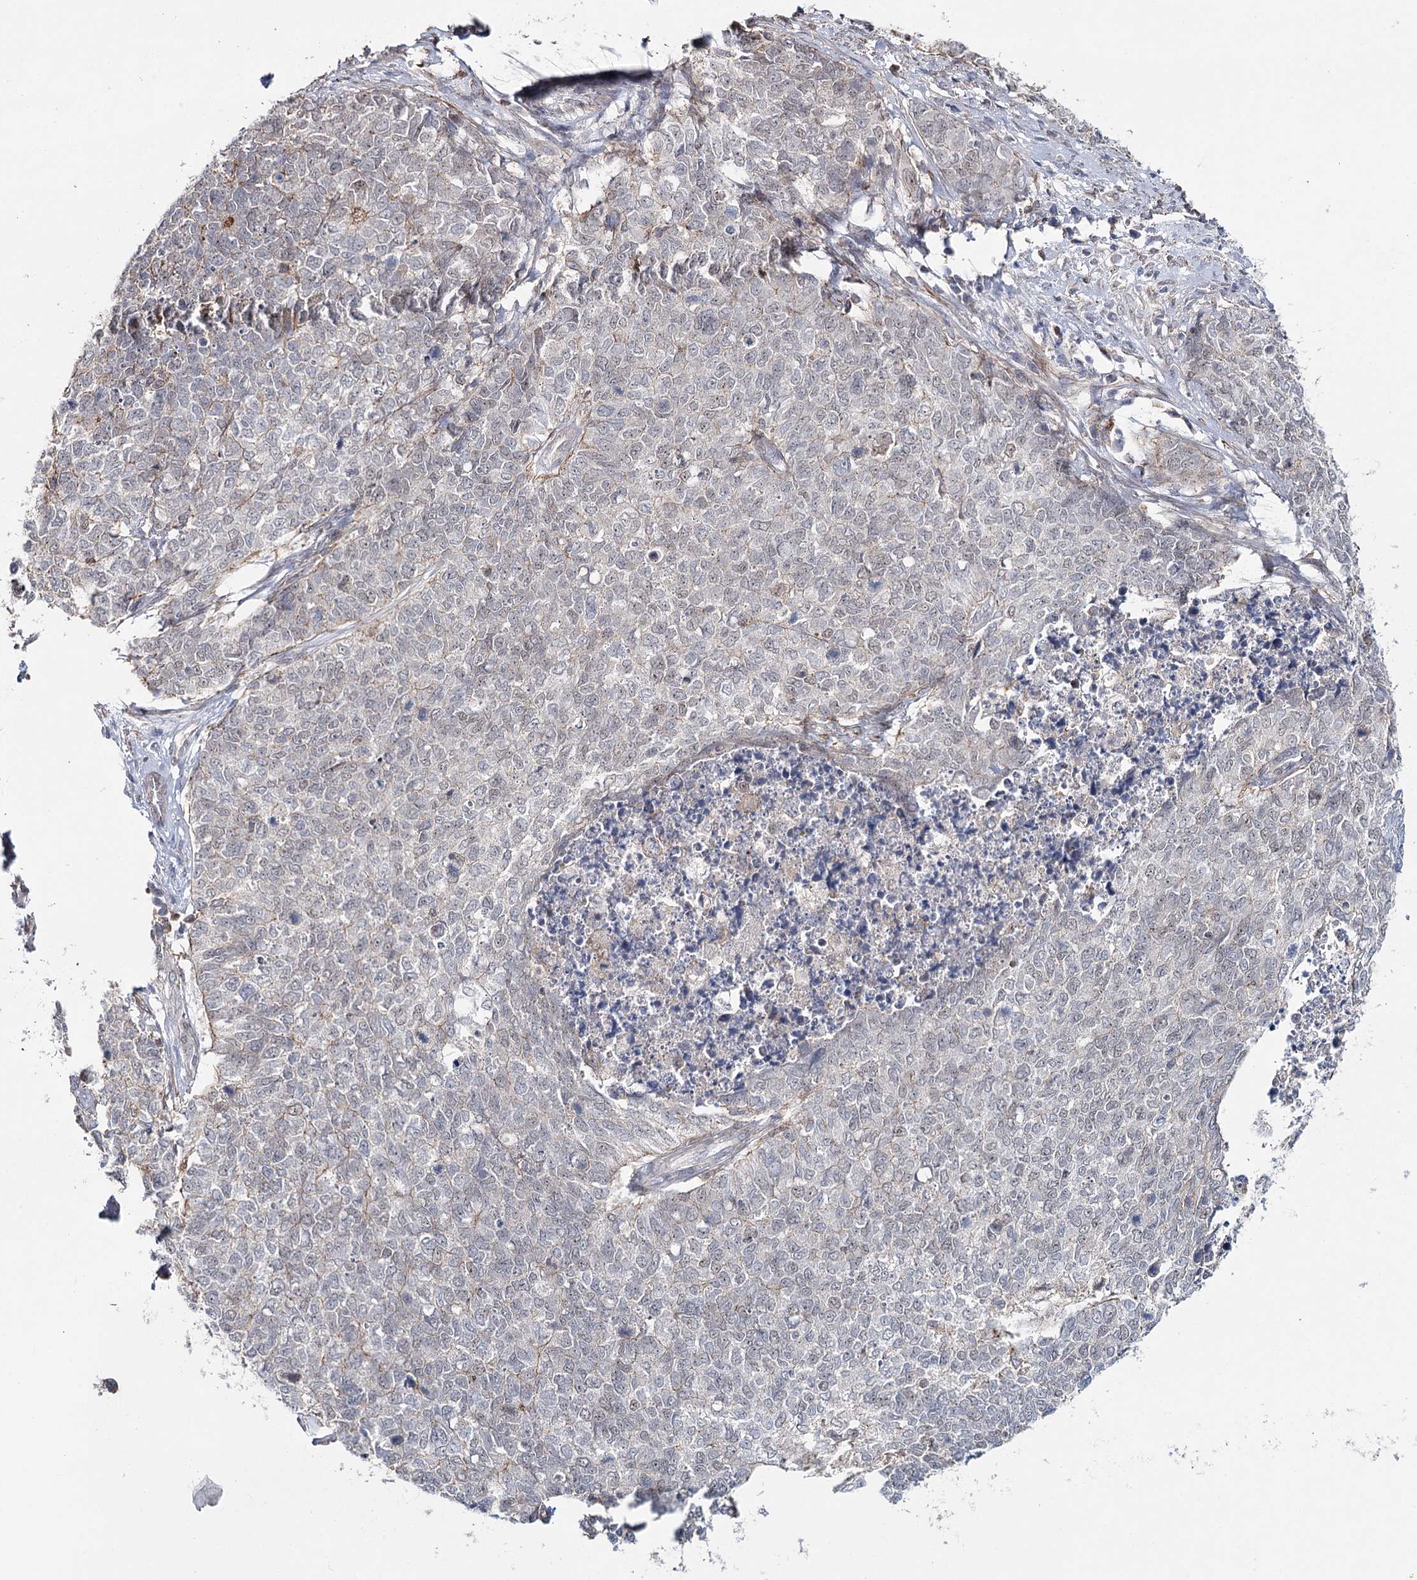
{"staining": {"intensity": "negative", "quantity": "none", "location": "none"}, "tissue": "cervical cancer", "cell_type": "Tumor cells", "image_type": "cancer", "snomed": [{"axis": "morphology", "description": "Squamous cell carcinoma, NOS"}, {"axis": "topography", "description": "Cervix"}], "caption": "DAB immunohistochemical staining of human cervical cancer (squamous cell carcinoma) displays no significant expression in tumor cells. The staining is performed using DAB (3,3'-diaminobenzidine) brown chromogen with nuclei counter-stained in using hematoxylin.", "gene": "ZC3H8", "patient": {"sex": "female", "age": 63}}